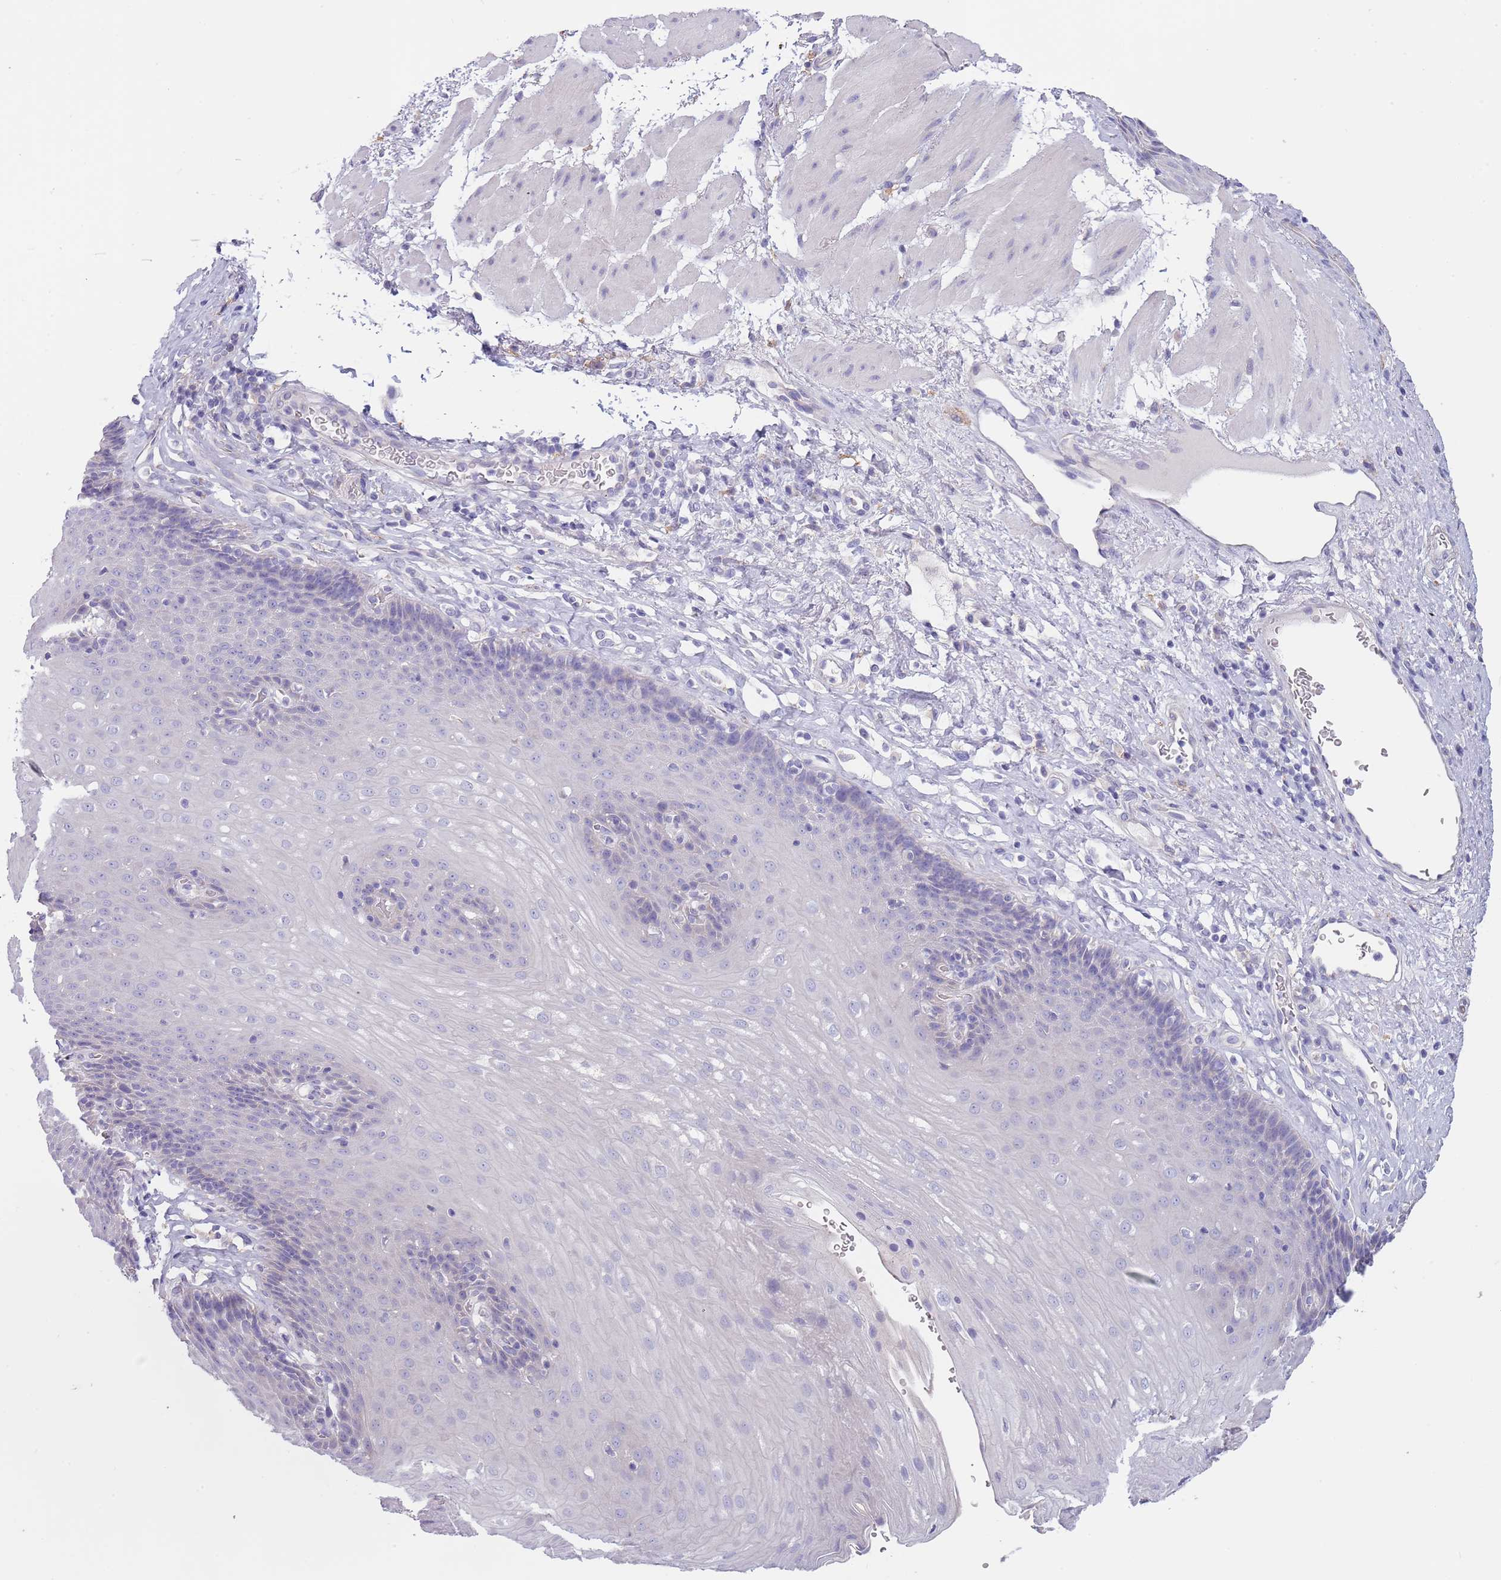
{"staining": {"intensity": "negative", "quantity": "none", "location": "none"}, "tissue": "esophagus", "cell_type": "Squamous epithelial cells", "image_type": "normal", "snomed": [{"axis": "morphology", "description": "Normal tissue, NOS"}, {"axis": "topography", "description": "Esophagus"}], "caption": "An image of esophagus stained for a protein reveals no brown staining in squamous epithelial cells. (DAB immunohistochemistry visualized using brightfield microscopy, high magnification).", "gene": "MAN1C1", "patient": {"sex": "female", "age": 66}}